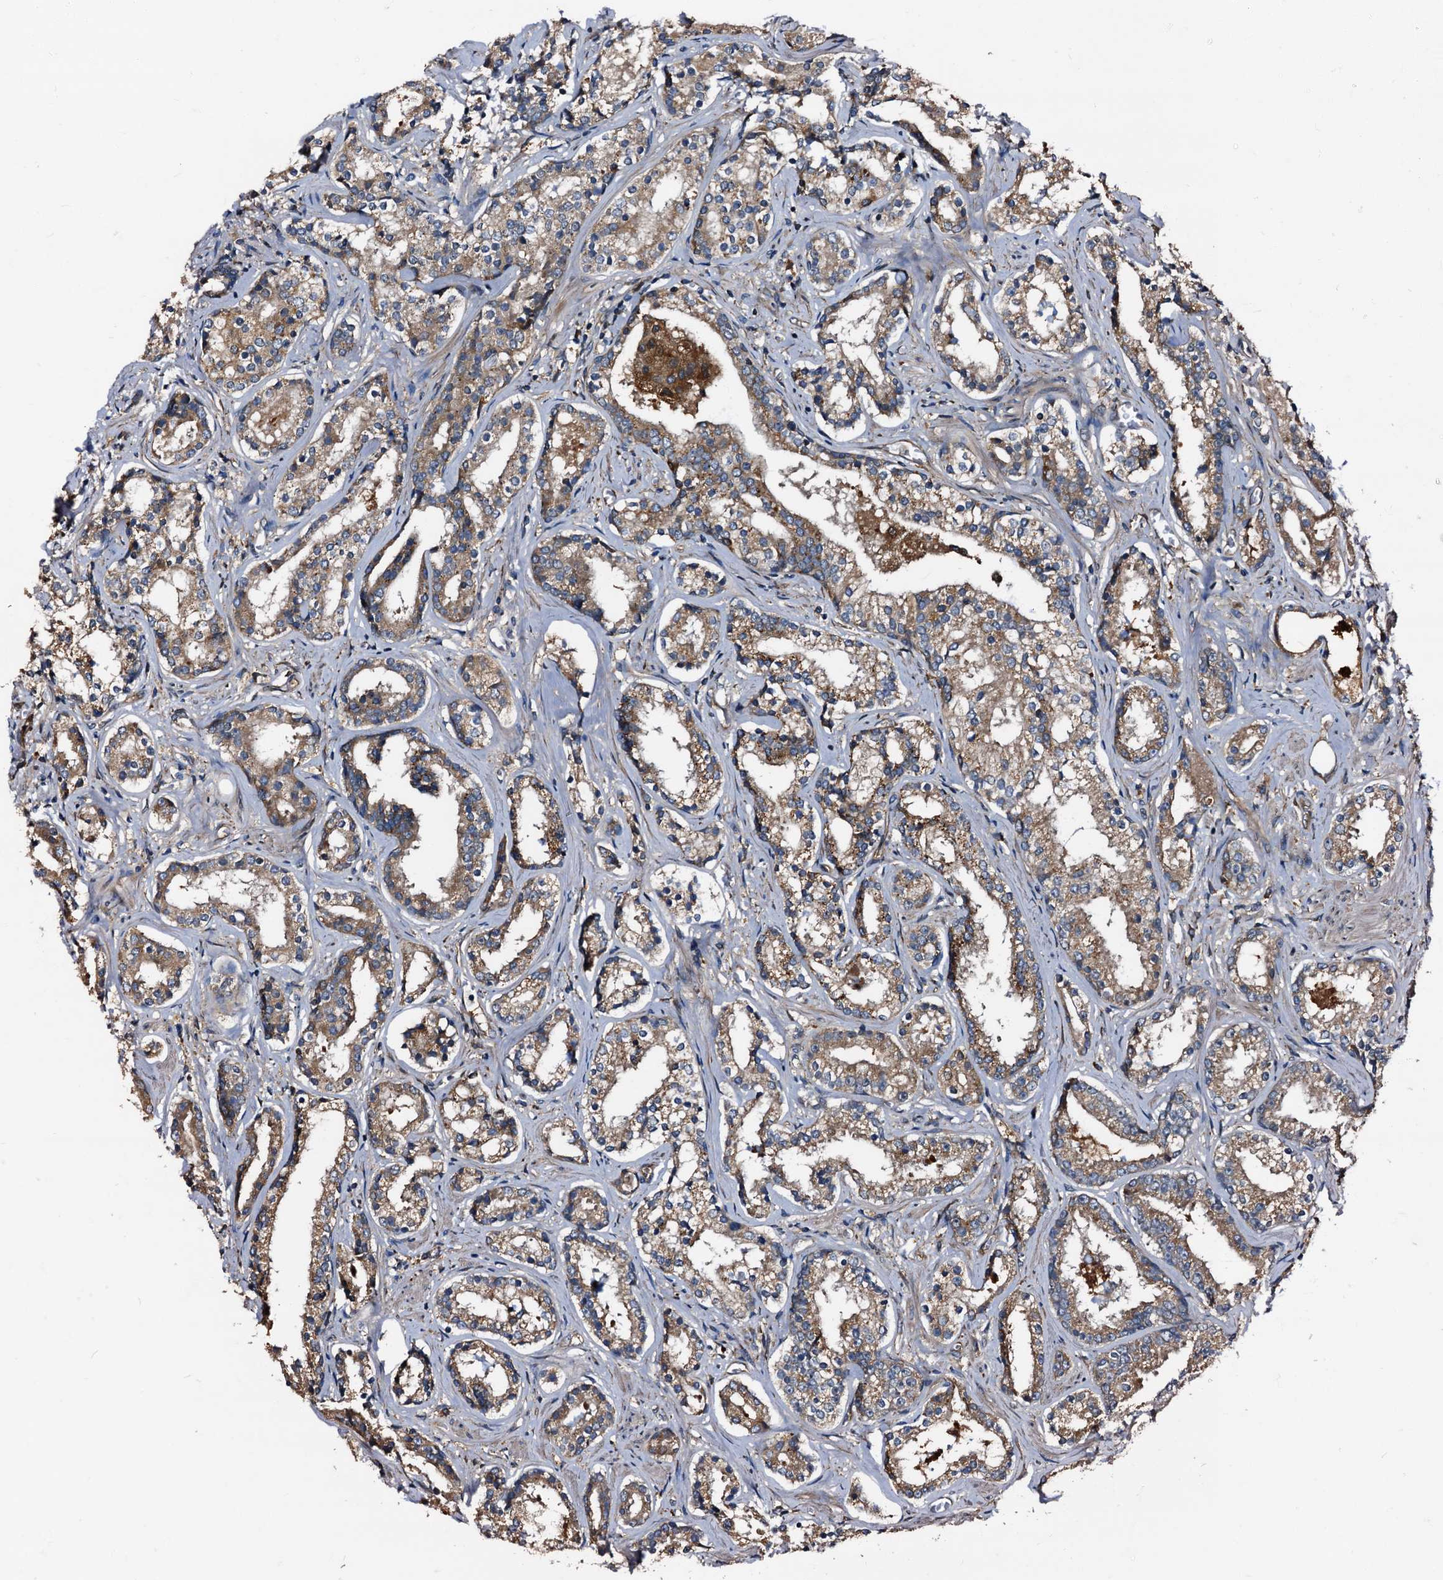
{"staining": {"intensity": "moderate", "quantity": ">75%", "location": "cytoplasmic/membranous"}, "tissue": "prostate cancer", "cell_type": "Tumor cells", "image_type": "cancer", "snomed": [{"axis": "morphology", "description": "Adenocarcinoma, High grade"}, {"axis": "topography", "description": "Prostate"}], "caption": "High-grade adenocarcinoma (prostate) tissue shows moderate cytoplasmic/membranous positivity in approximately >75% of tumor cells, visualized by immunohistochemistry. (DAB IHC with brightfield microscopy, high magnification).", "gene": "PEX5", "patient": {"sex": "male", "age": 58}}